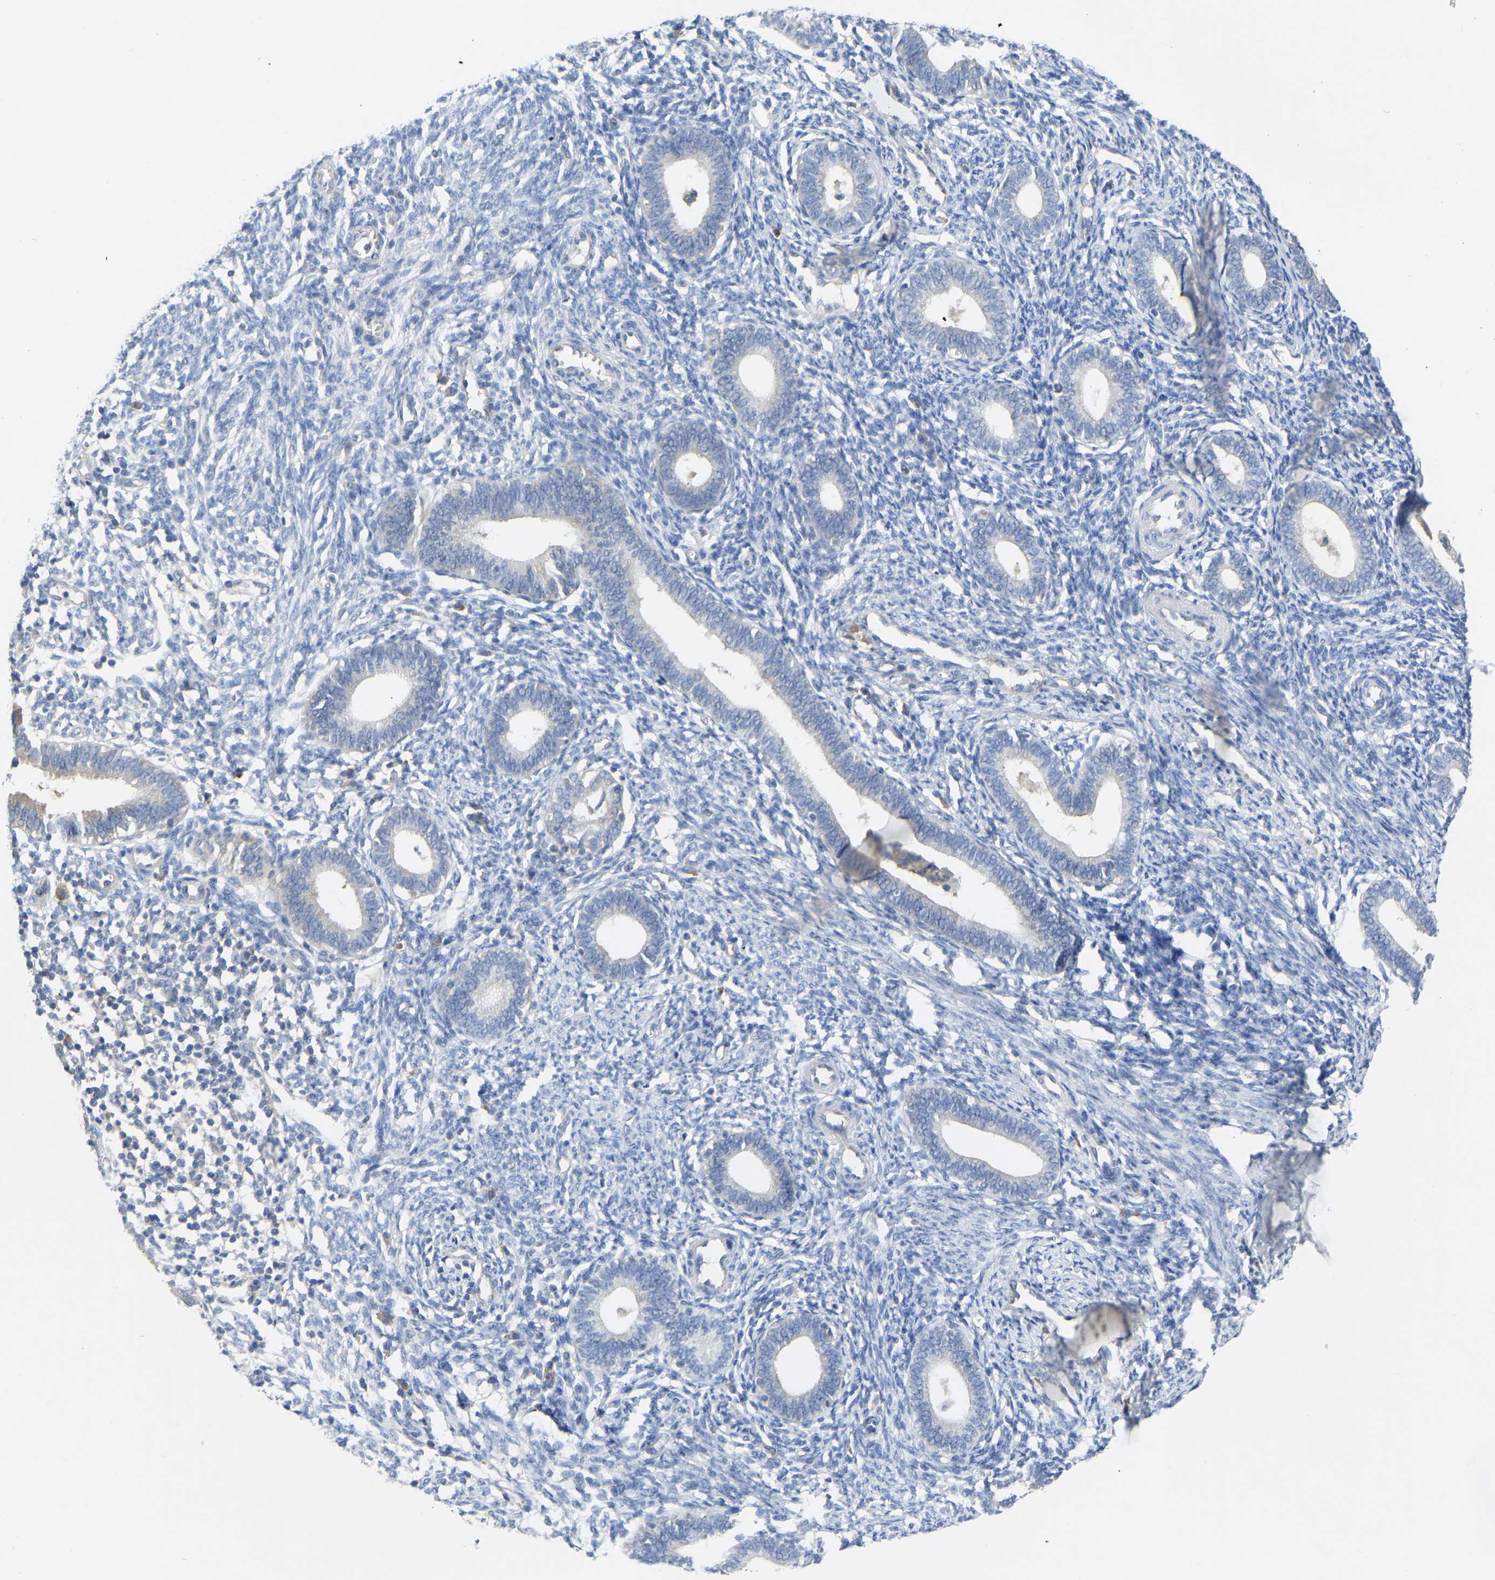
{"staining": {"intensity": "negative", "quantity": "none", "location": "none"}, "tissue": "endometrium", "cell_type": "Cells in endometrial stroma", "image_type": "normal", "snomed": [{"axis": "morphology", "description": "Normal tissue, NOS"}, {"axis": "topography", "description": "Endometrium"}], "caption": "This is a histopathology image of immunohistochemistry (IHC) staining of benign endometrium, which shows no positivity in cells in endometrial stroma. (DAB (3,3'-diaminobenzidine) immunohistochemistry visualized using brightfield microscopy, high magnification).", "gene": "PPP3CA", "patient": {"sex": "female", "age": 41}}